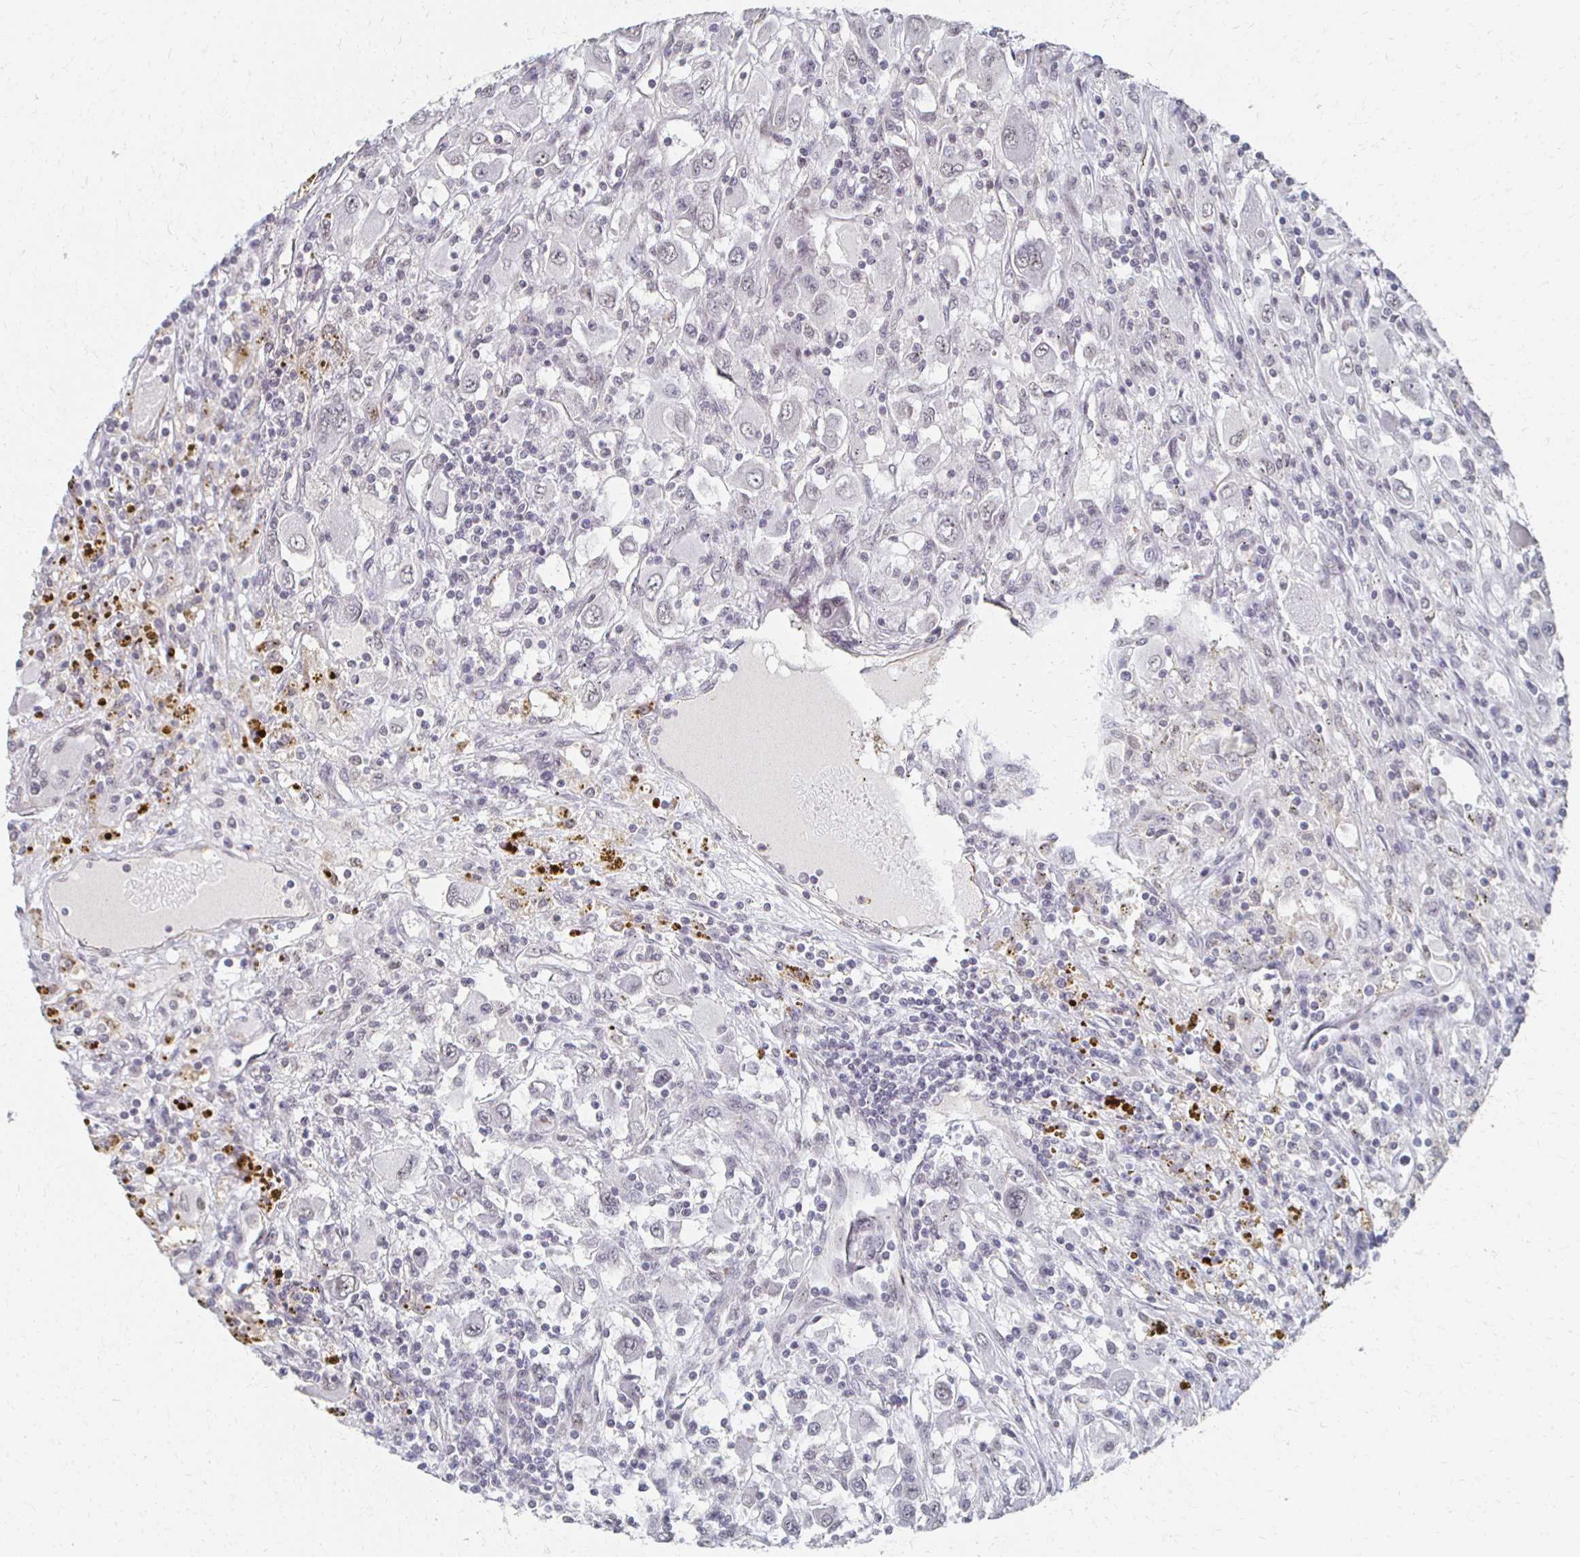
{"staining": {"intensity": "negative", "quantity": "none", "location": "none"}, "tissue": "renal cancer", "cell_type": "Tumor cells", "image_type": "cancer", "snomed": [{"axis": "morphology", "description": "Adenocarcinoma, NOS"}, {"axis": "topography", "description": "Kidney"}], "caption": "Immunohistochemical staining of renal cancer (adenocarcinoma) exhibits no significant expression in tumor cells.", "gene": "DAB1", "patient": {"sex": "female", "age": 67}}